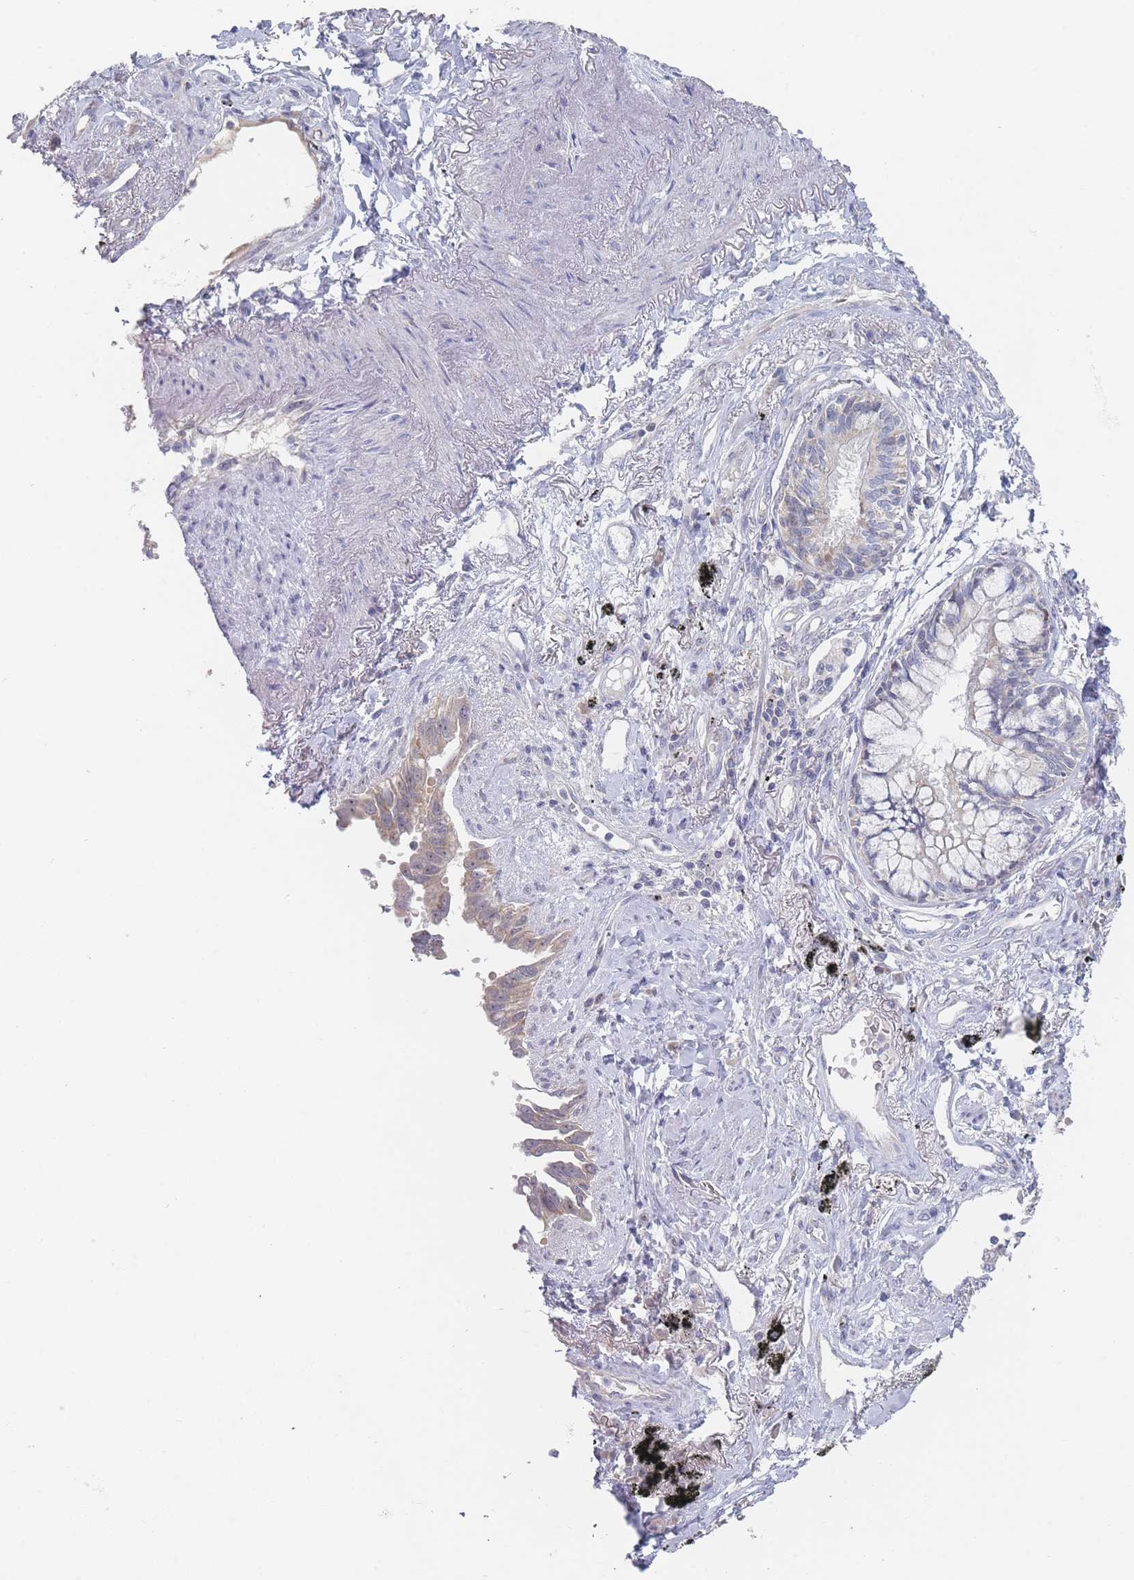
{"staining": {"intensity": "weak", "quantity": "<25%", "location": "cytoplasmic/membranous"}, "tissue": "lung cancer", "cell_type": "Tumor cells", "image_type": "cancer", "snomed": [{"axis": "morphology", "description": "Adenocarcinoma, NOS"}, {"axis": "topography", "description": "Lung"}], "caption": "There is no significant expression in tumor cells of lung adenocarcinoma.", "gene": "RNF8", "patient": {"sex": "male", "age": 67}}